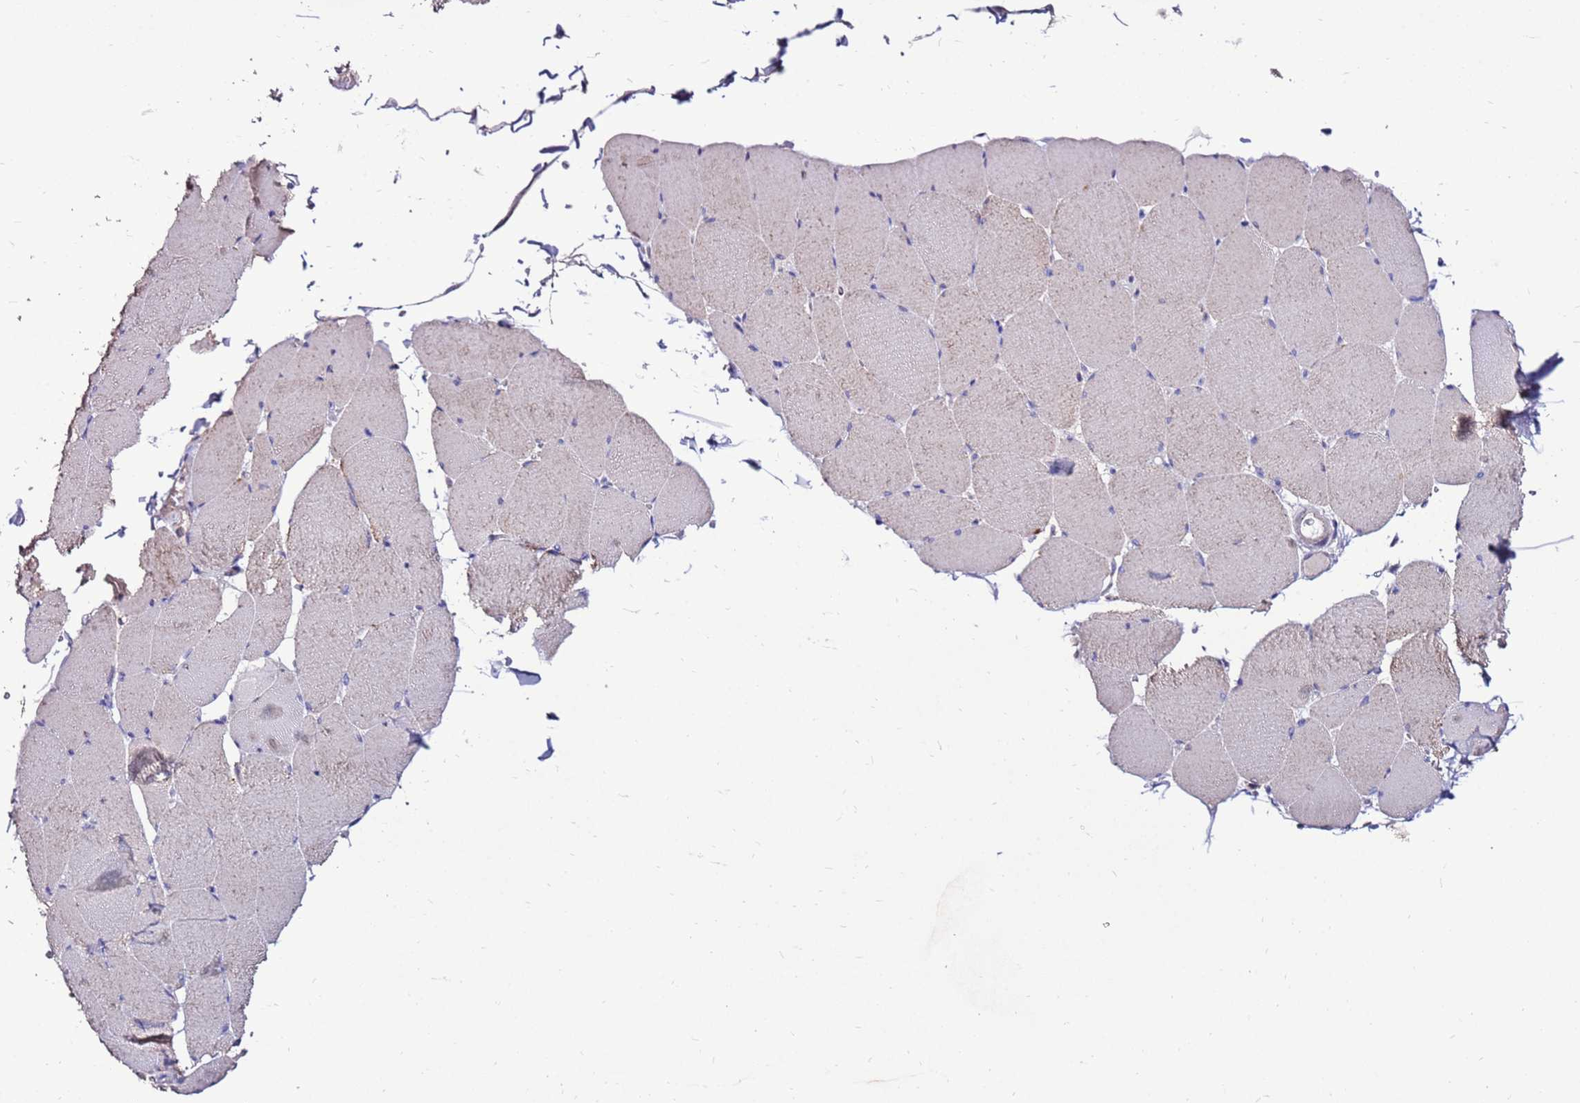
{"staining": {"intensity": "negative", "quantity": "none", "location": "none"}, "tissue": "skeletal muscle", "cell_type": "Myocytes", "image_type": "normal", "snomed": [{"axis": "morphology", "description": "Normal tissue, NOS"}, {"axis": "topography", "description": "Skeletal muscle"}, {"axis": "topography", "description": "Head-Neck"}], "caption": "Myocytes show no significant positivity in benign skeletal muscle. The staining was performed using DAB to visualize the protein expression in brown, while the nuclei were stained in blue with hematoxylin (Magnification: 20x).", "gene": "TMEM106C", "patient": {"sex": "male", "age": 66}}